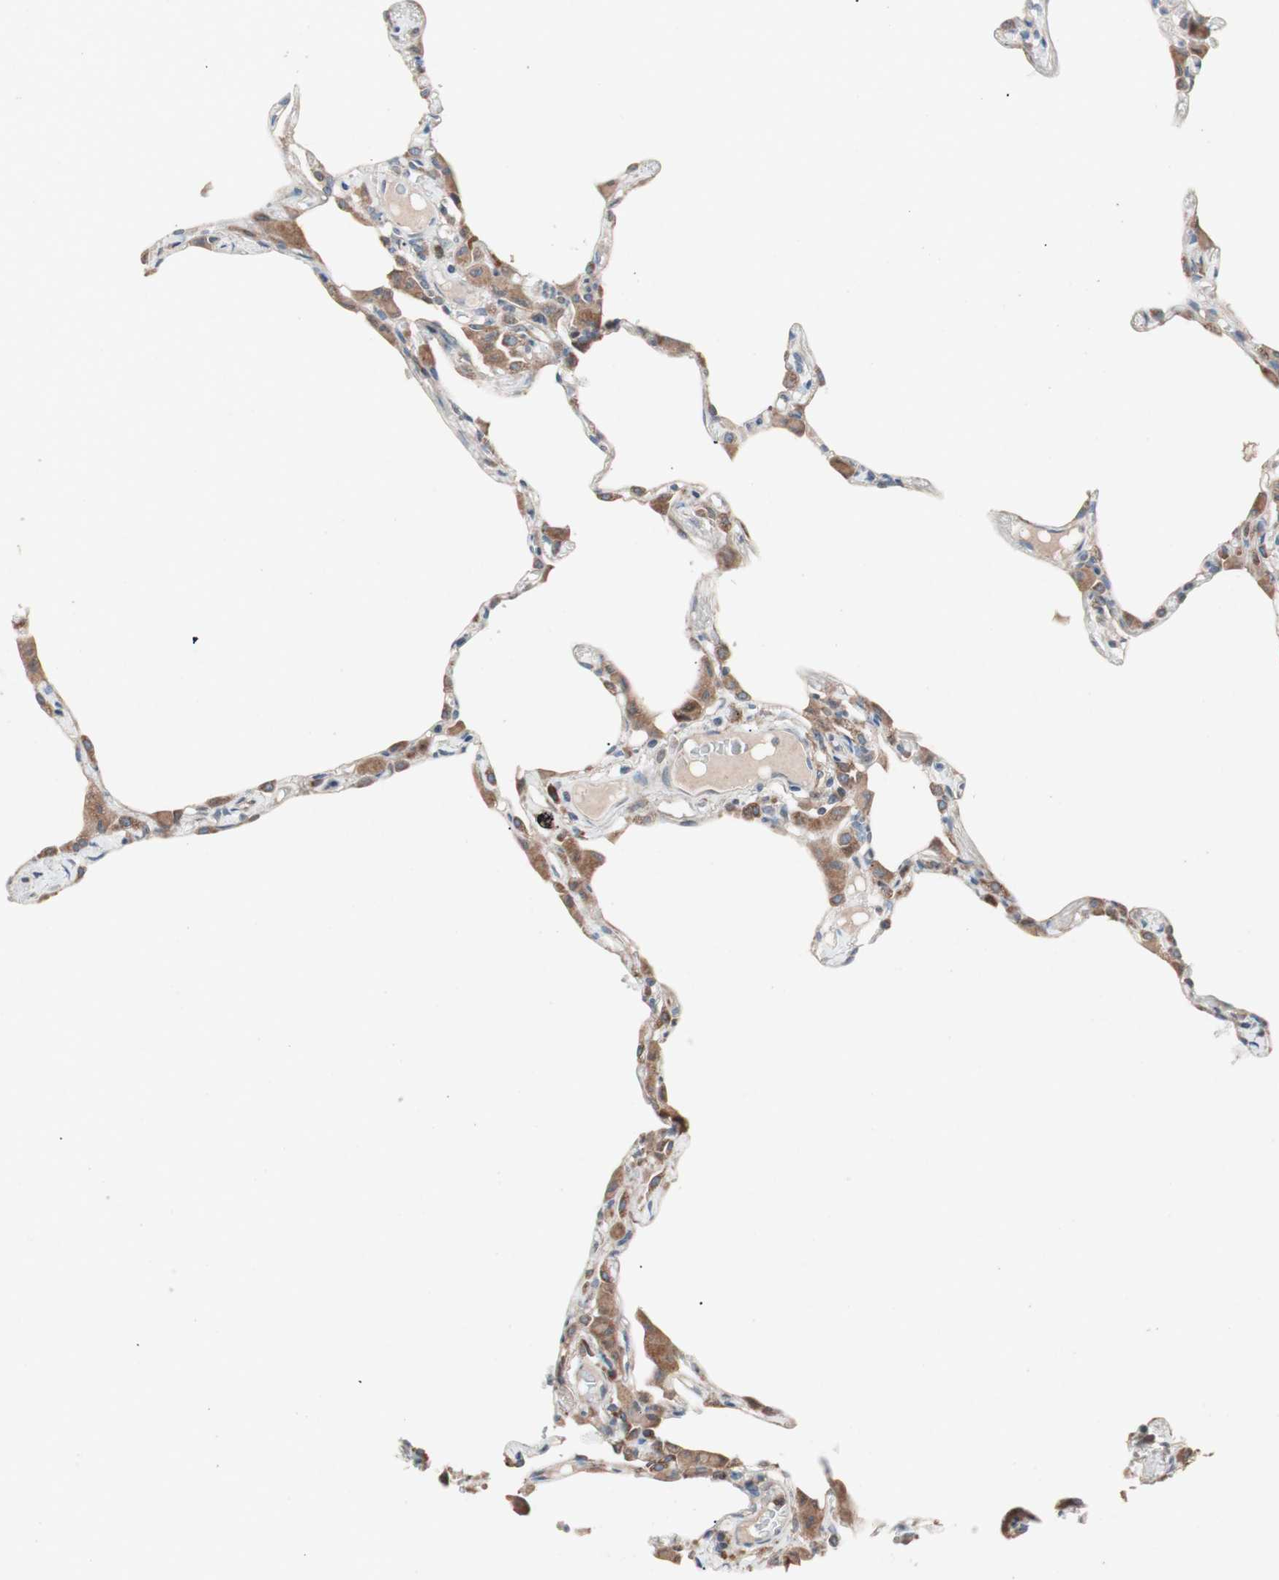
{"staining": {"intensity": "weak", "quantity": "25%-75%", "location": "cytoplasmic/membranous"}, "tissue": "lung", "cell_type": "Alveolar cells", "image_type": "normal", "snomed": [{"axis": "morphology", "description": "Normal tissue, NOS"}, {"axis": "topography", "description": "Lung"}], "caption": "Benign lung was stained to show a protein in brown. There is low levels of weak cytoplasmic/membranous staining in about 25%-75% of alveolar cells. (DAB (3,3'-diaminobenzidine) IHC, brown staining for protein, blue staining for nuclei).", "gene": "FAAH", "patient": {"sex": "female", "age": 49}}